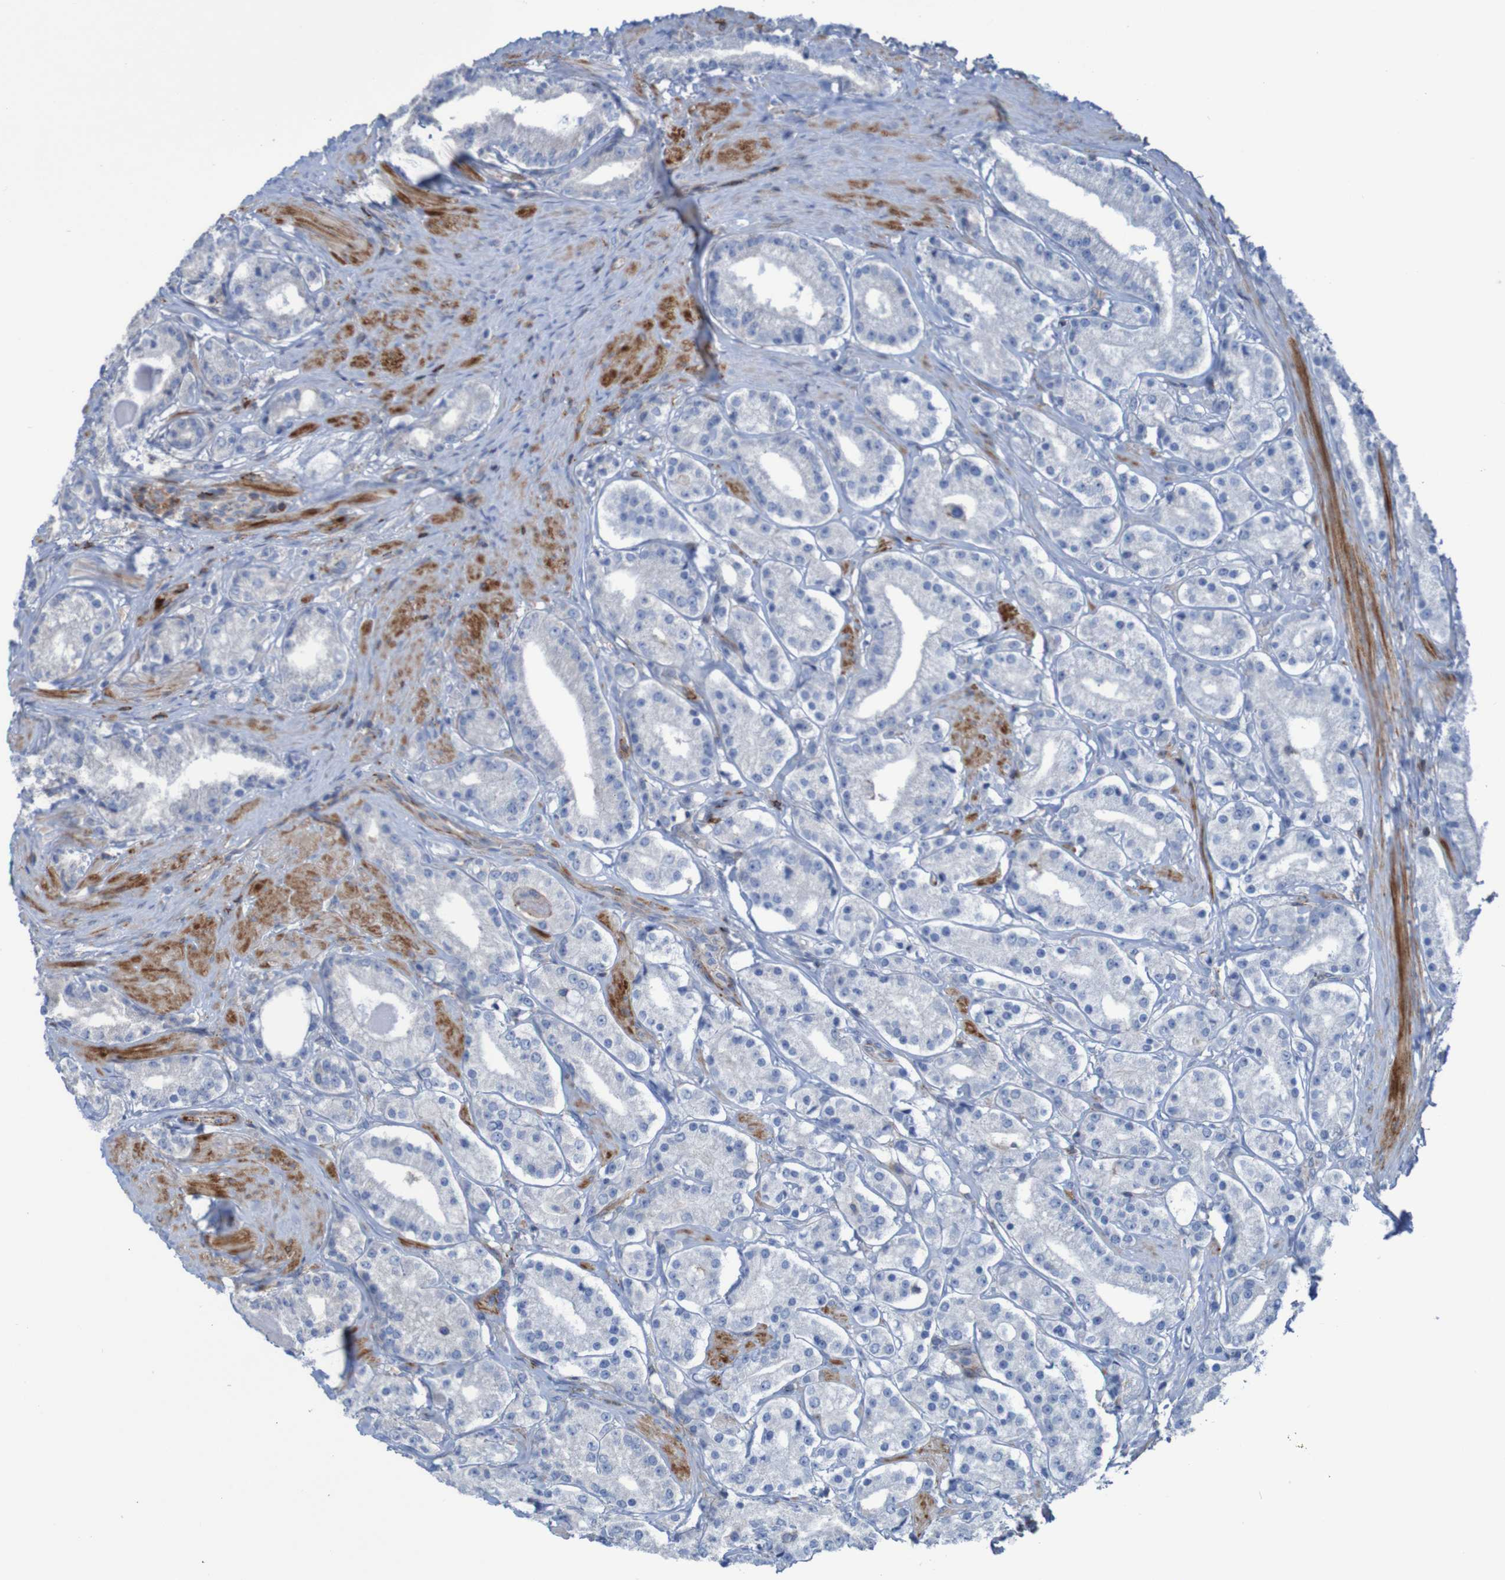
{"staining": {"intensity": "negative", "quantity": "none", "location": "none"}, "tissue": "prostate cancer", "cell_type": "Tumor cells", "image_type": "cancer", "snomed": [{"axis": "morphology", "description": "Adenocarcinoma, Low grade"}, {"axis": "topography", "description": "Prostate"}], "caption": "The photomicrograph demonstrates no significant staining in tumor cells of low-grade adenocarcinoma (prostate).", "gene": "RNF182", "patient": {"sex": "male", "age": 63}}